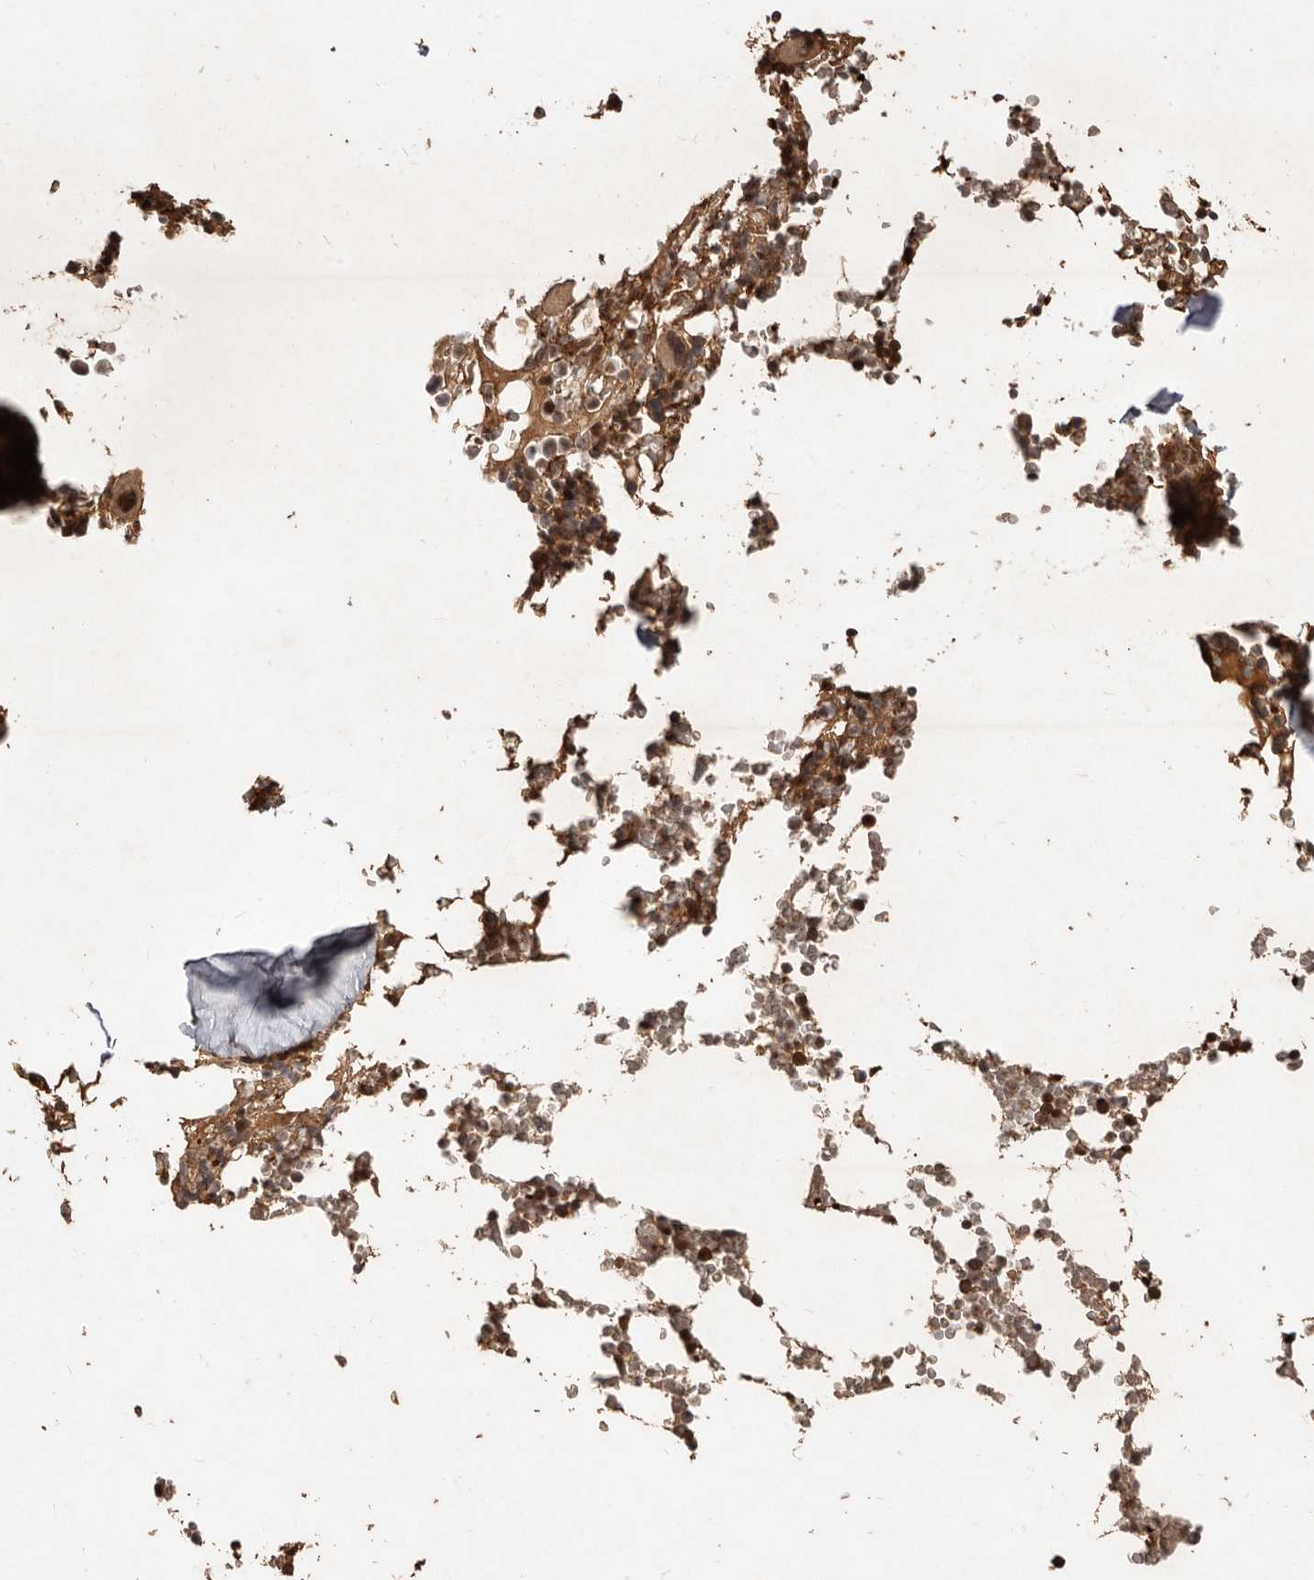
{"staining": {"intensity": "strong", "quantity": ">75%", "location": "cytoplasmic/membranous,nuclear"}, "tissue": "bone marrow", "cell_type": "Hematopoietic cells", "image_type": "normal", "snomed": [{"axis": "morphology", "description": "Normal tissue, NOS"}, {"axis": "topography", "description": "Bone marrow"}], "caption": "Bone marrow was stained to show a protein in brown. There is high levels of strong cytoplasmic/membranous,nuclear positivity in about >75% of hematopoietic cells. The staining is performed using DAB brown chromogen to label protein expression. The nuclei are counter-stained blue using hematoxylin.", "gene": "NCOA3", "patient": {"sex": "male", "age": 58}}